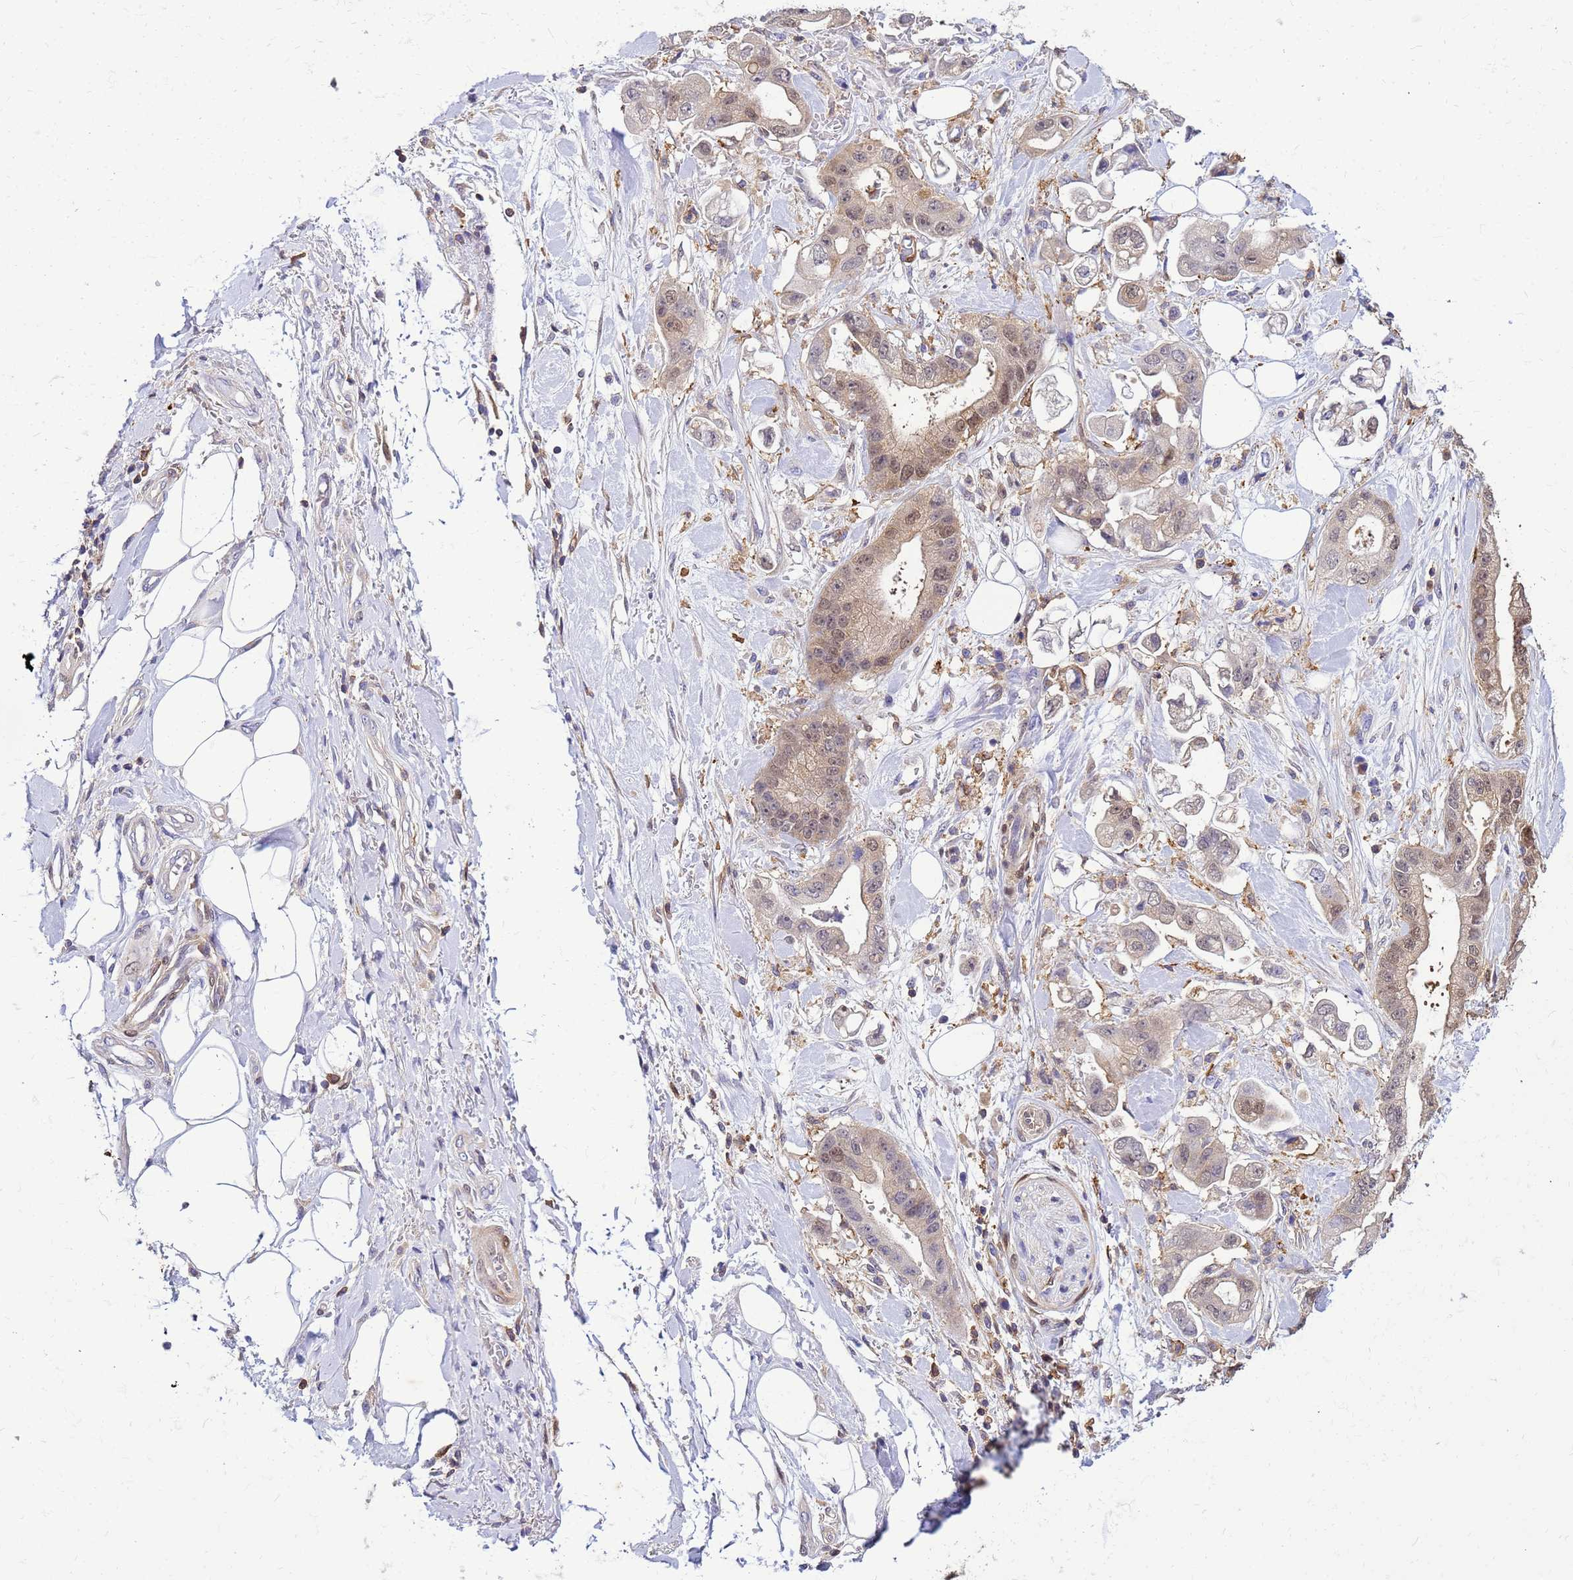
{"staining": {"intensity": "weak", "quantity": ">75%", "location": "cytoplasmic/membranous,nuclear"}, "tissue": "stomach cancer", "cell_type": "Tumor cells", "image_type": "cancer", "snomed": [{"axis": "morphology", "description": "Adenocarcinoma, NOS"}, {"axis": "topography", "description": "Stomach"}], "caption": "Immunohistochemistry image of stomach cancer stained for a protein (brown), which displays low levels of weak cytoplasmic/membranous and nuclear expression in about >75% of tumor cells.", "gene": "DBNDD2", "patient": {"sex": "male", "age": 62}}